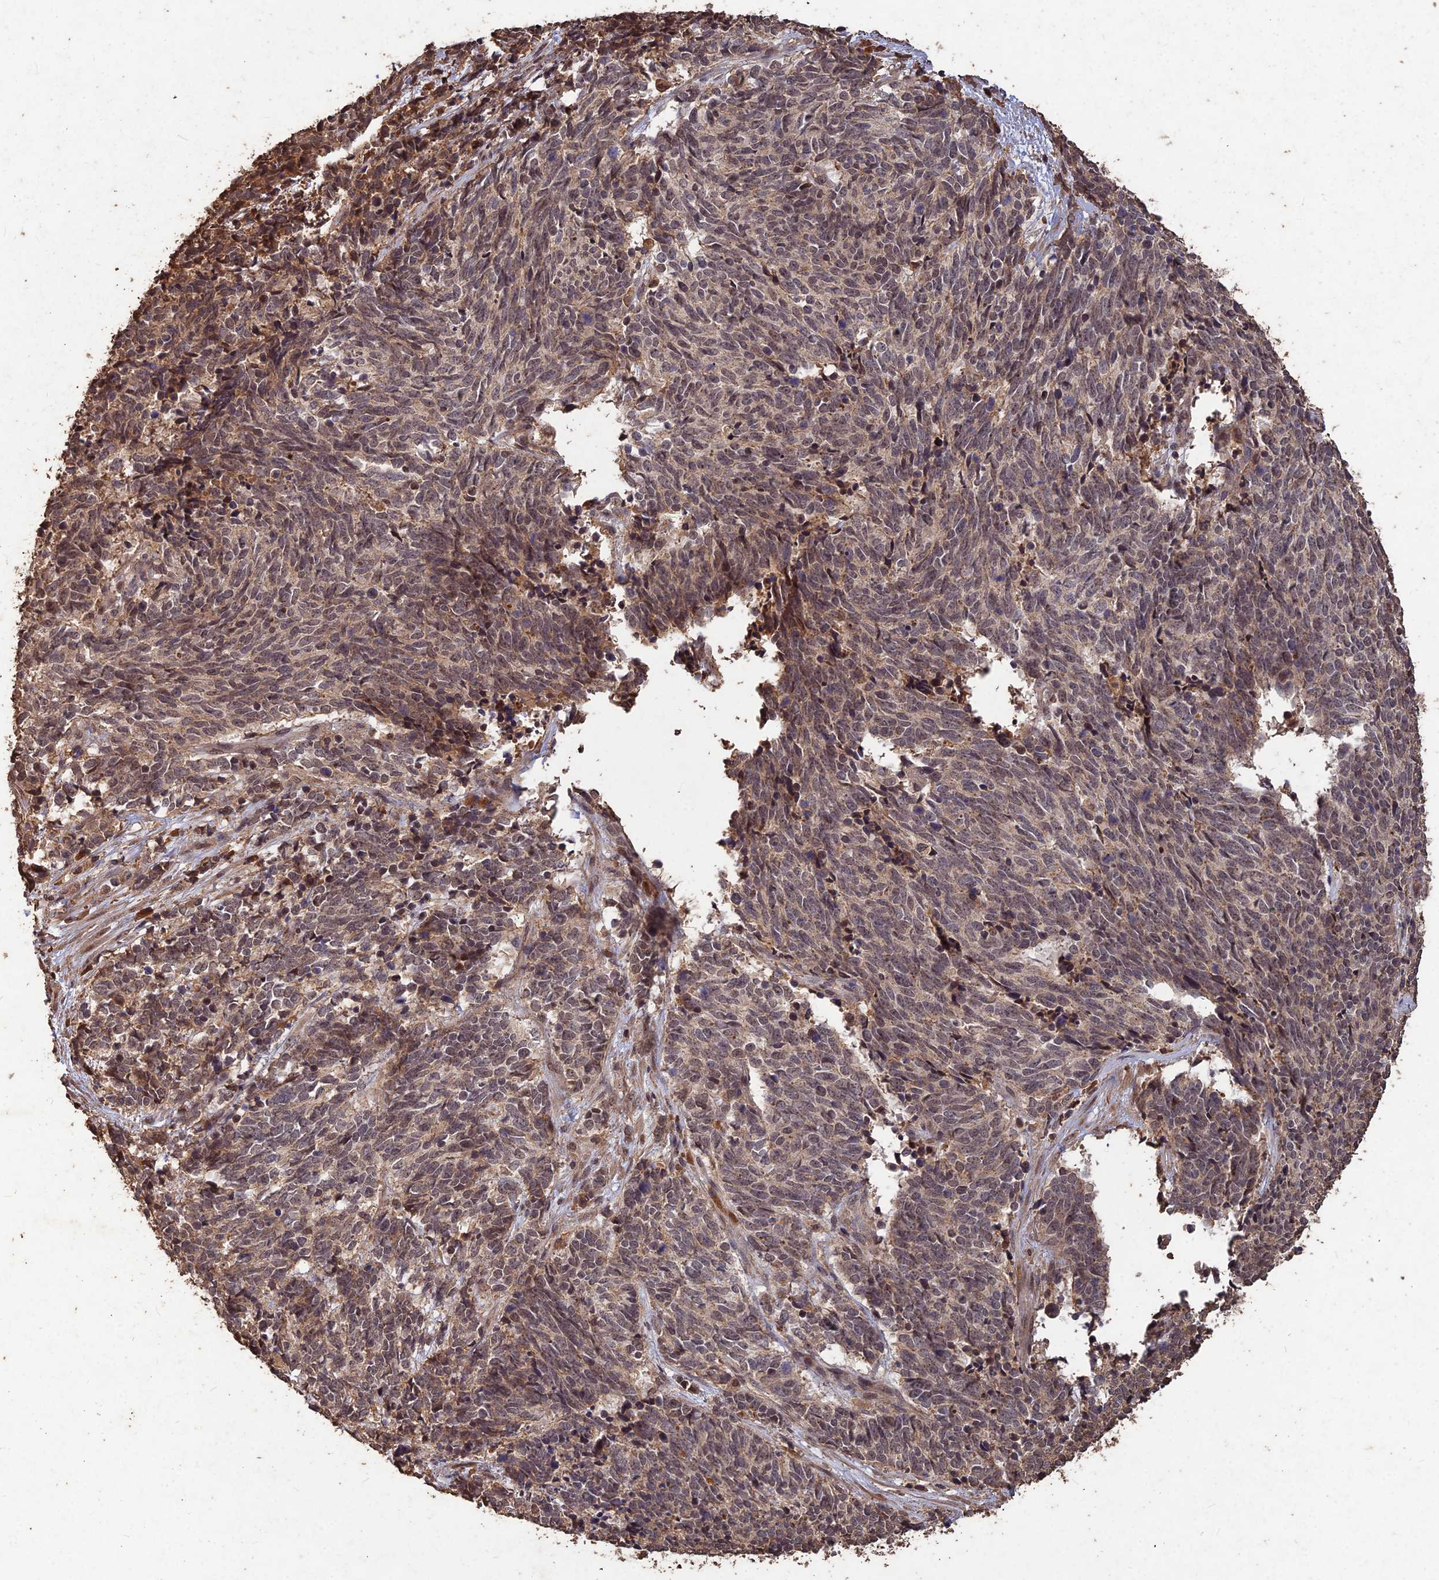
{"staining": {"intensity": "weak", "quantity": "25%-75%", "location": "nuclear"}, "tissue": "cervical cancer", "cell_type": "Tumor cells", "image_type": "cancer", "snomed": [{"axis": "morphology", "description": "Squamous cell carcinoma, NOS"}, {"axis": "topography", "description": "Cervix"}], "caption": "Tumor cells demonstrate low levels of weak nuclear expression in about 25%-75% of cells in cervical squamous cell carcinoma.", "gene": "SYMPK", "patient": {"sex": "female", "age": 29}}